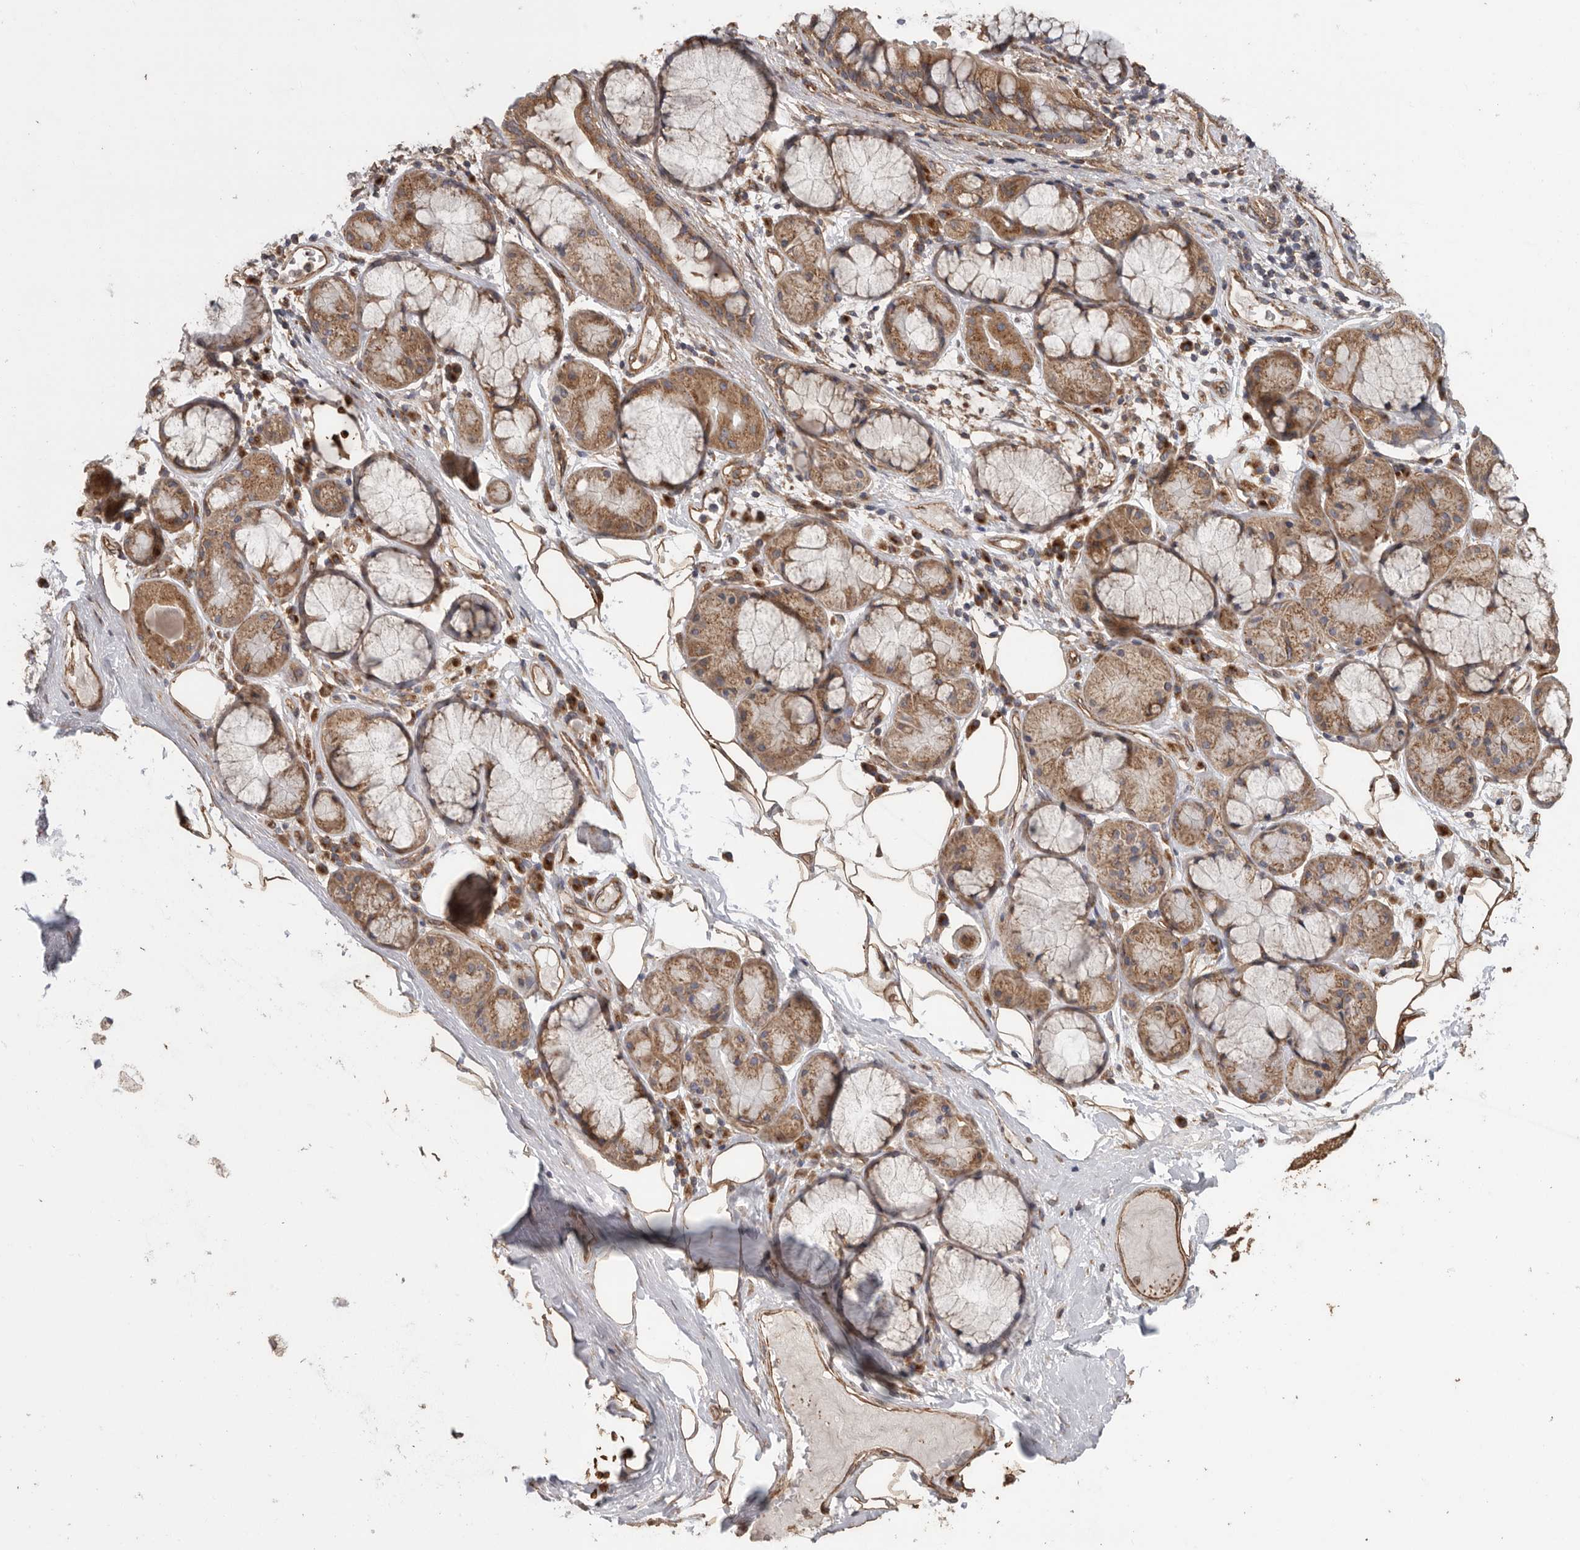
{"staining": {"intensity": "strong", "quantity": ">75%", "location": "cytoplasmic/membranous"}, "tissue": "adipose tissue", "cell_type": "Adipocytes", "image_type": "normal", "snomed": [{"axis": "morphology", "description": "Normal tissue, NOS"}, {"axis": "topography", "description": "Bronchus"}], "caption": "The immunohistochemical stain highlights strong cytoplasmic/membranous staining in adipocytes of normal adipose tissue.", "gene": "PODXL2", "patient": {"sex": "male", "age": 66}}